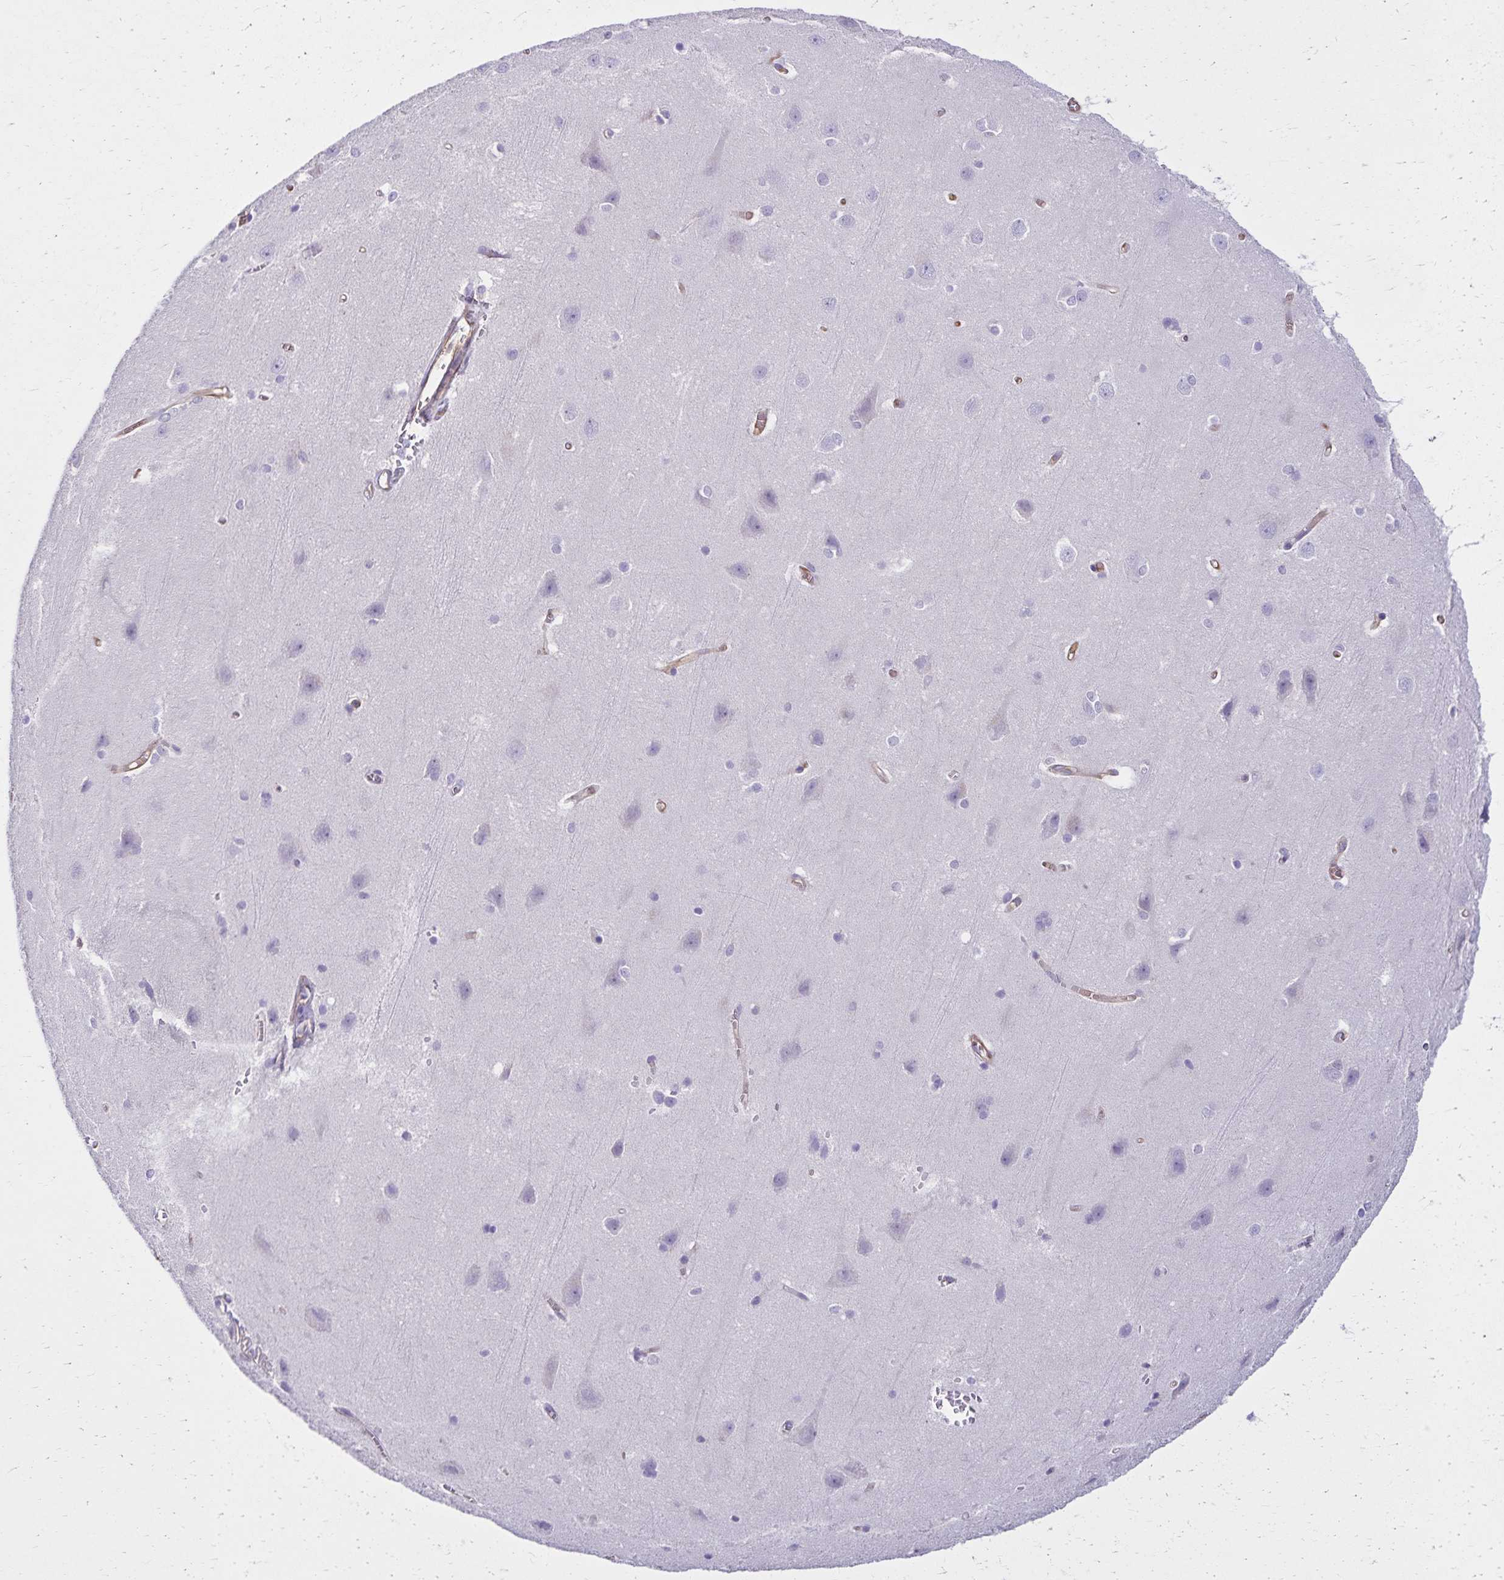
{"staining": {"intensity": "moderate", "quantity": ">75%", "location": "cytoplasmic/membranous"}, "tissue": "cerebral cortex", "cell_type": "Endothelial cells", "image_type": "normal", "snomed": [{"axis": "morphology", "description": "Normal tissue, NOS"}, {"axis": "topography", "description": "Cerebral cortex"}], "caption": "IHC staining of benign cerebral cortex, which shows medium levels of moderate cytoplasmic/membranous expression in approximately >75% of endothelial cells indicating moderate cytoplasmic/membranous protein expression. The staining was performed using DAB (brown) for protein detection and nuclei were counterstained in hematoxylin (blue).", "gene": "TRPV6", "patient": {"sex": "male", "age": 37}}